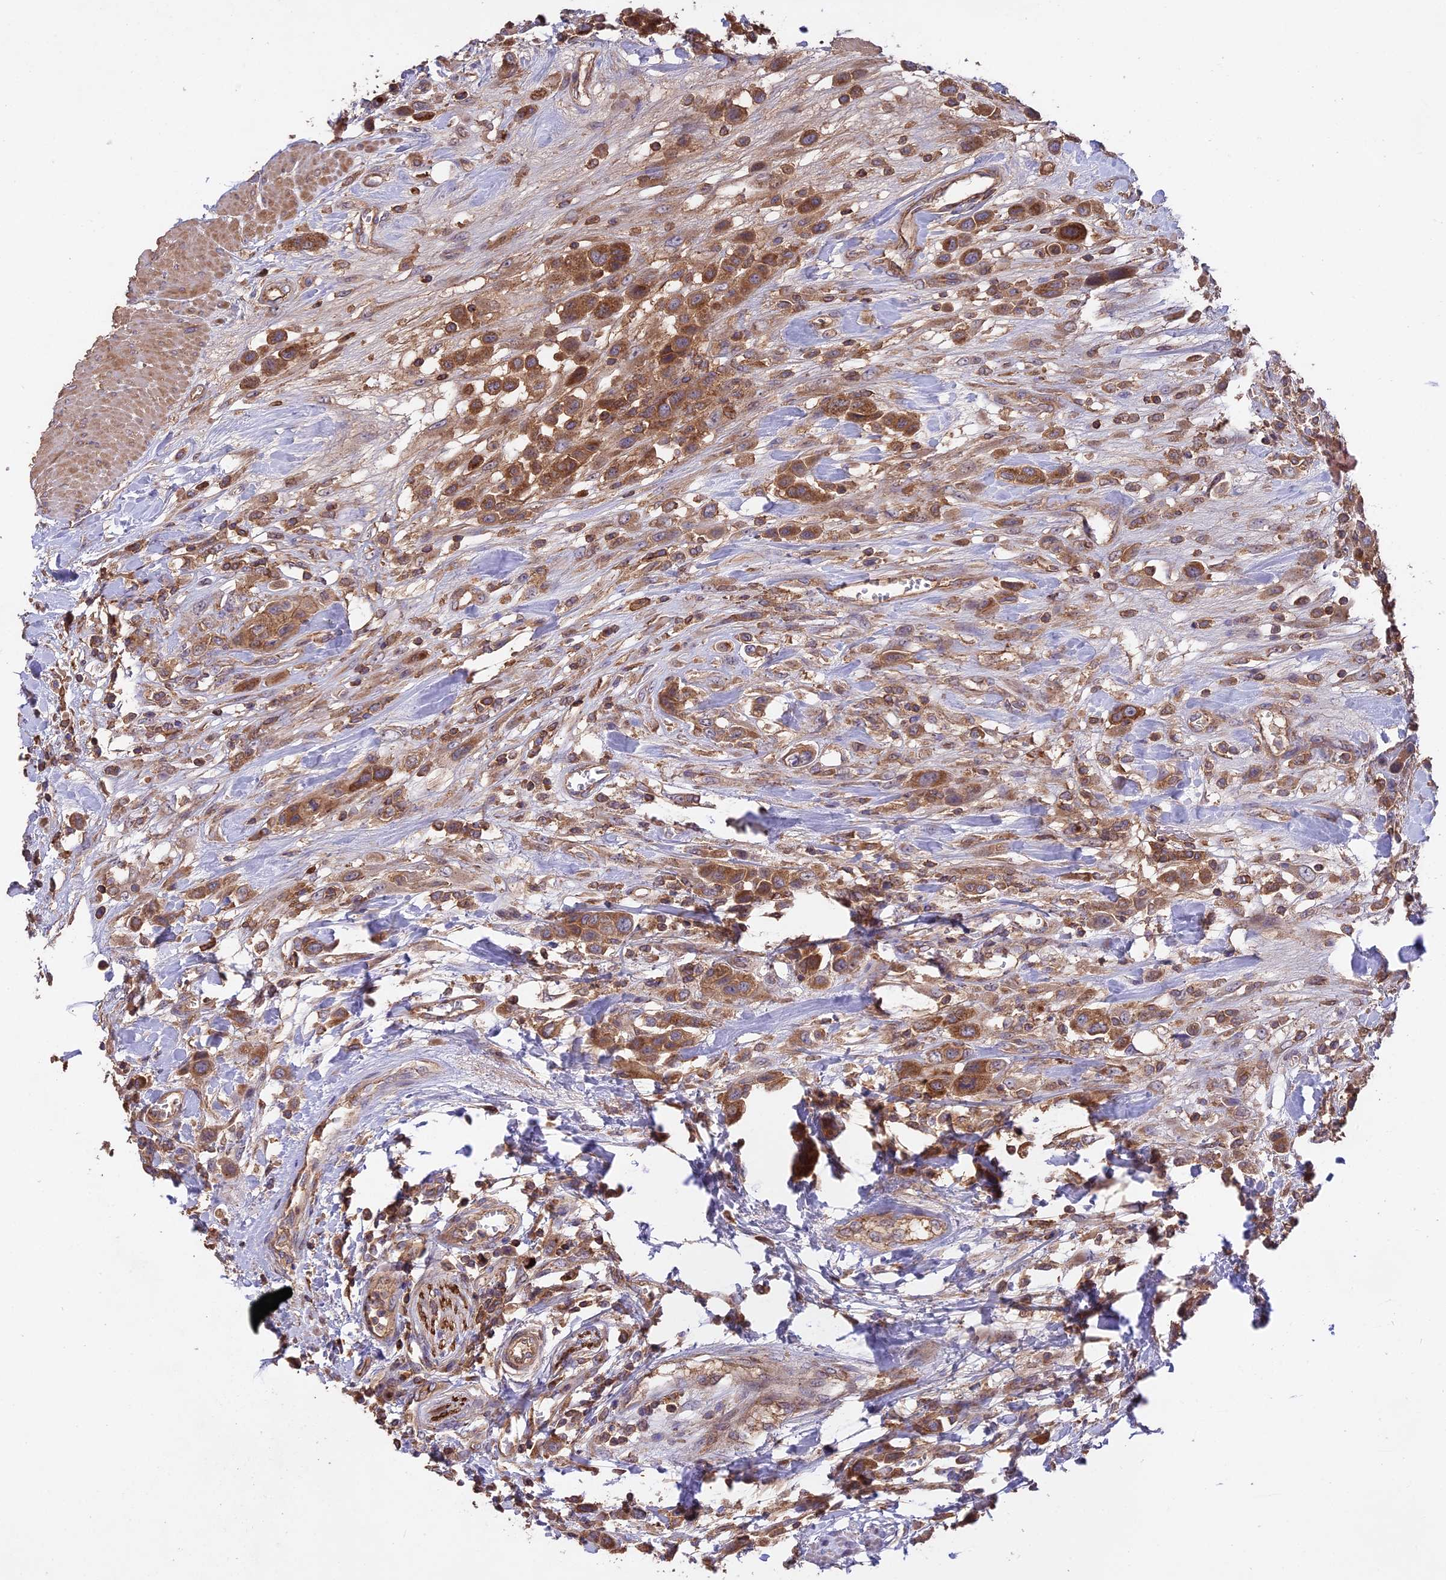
{"staining": {"intensity": "moderate", "quantity": ">75%", "location": "cytoplasmic/membranous"}, "tissue": "urothelial cancer", "cell_type": "Tumor cells", "image_type": "cancer", "snomed": [{"axis": "morphology", "description": "Urothelial carcinoma, High grade"}, {"axis": "topography", "description": "Urinary bladder"}], "caption": "Urothelial cancer stained with a protein marker demonstrates moderate staining in tumor cells.", "gene": "NUDT8", "patient": {"sex": "male", "age": 50}}